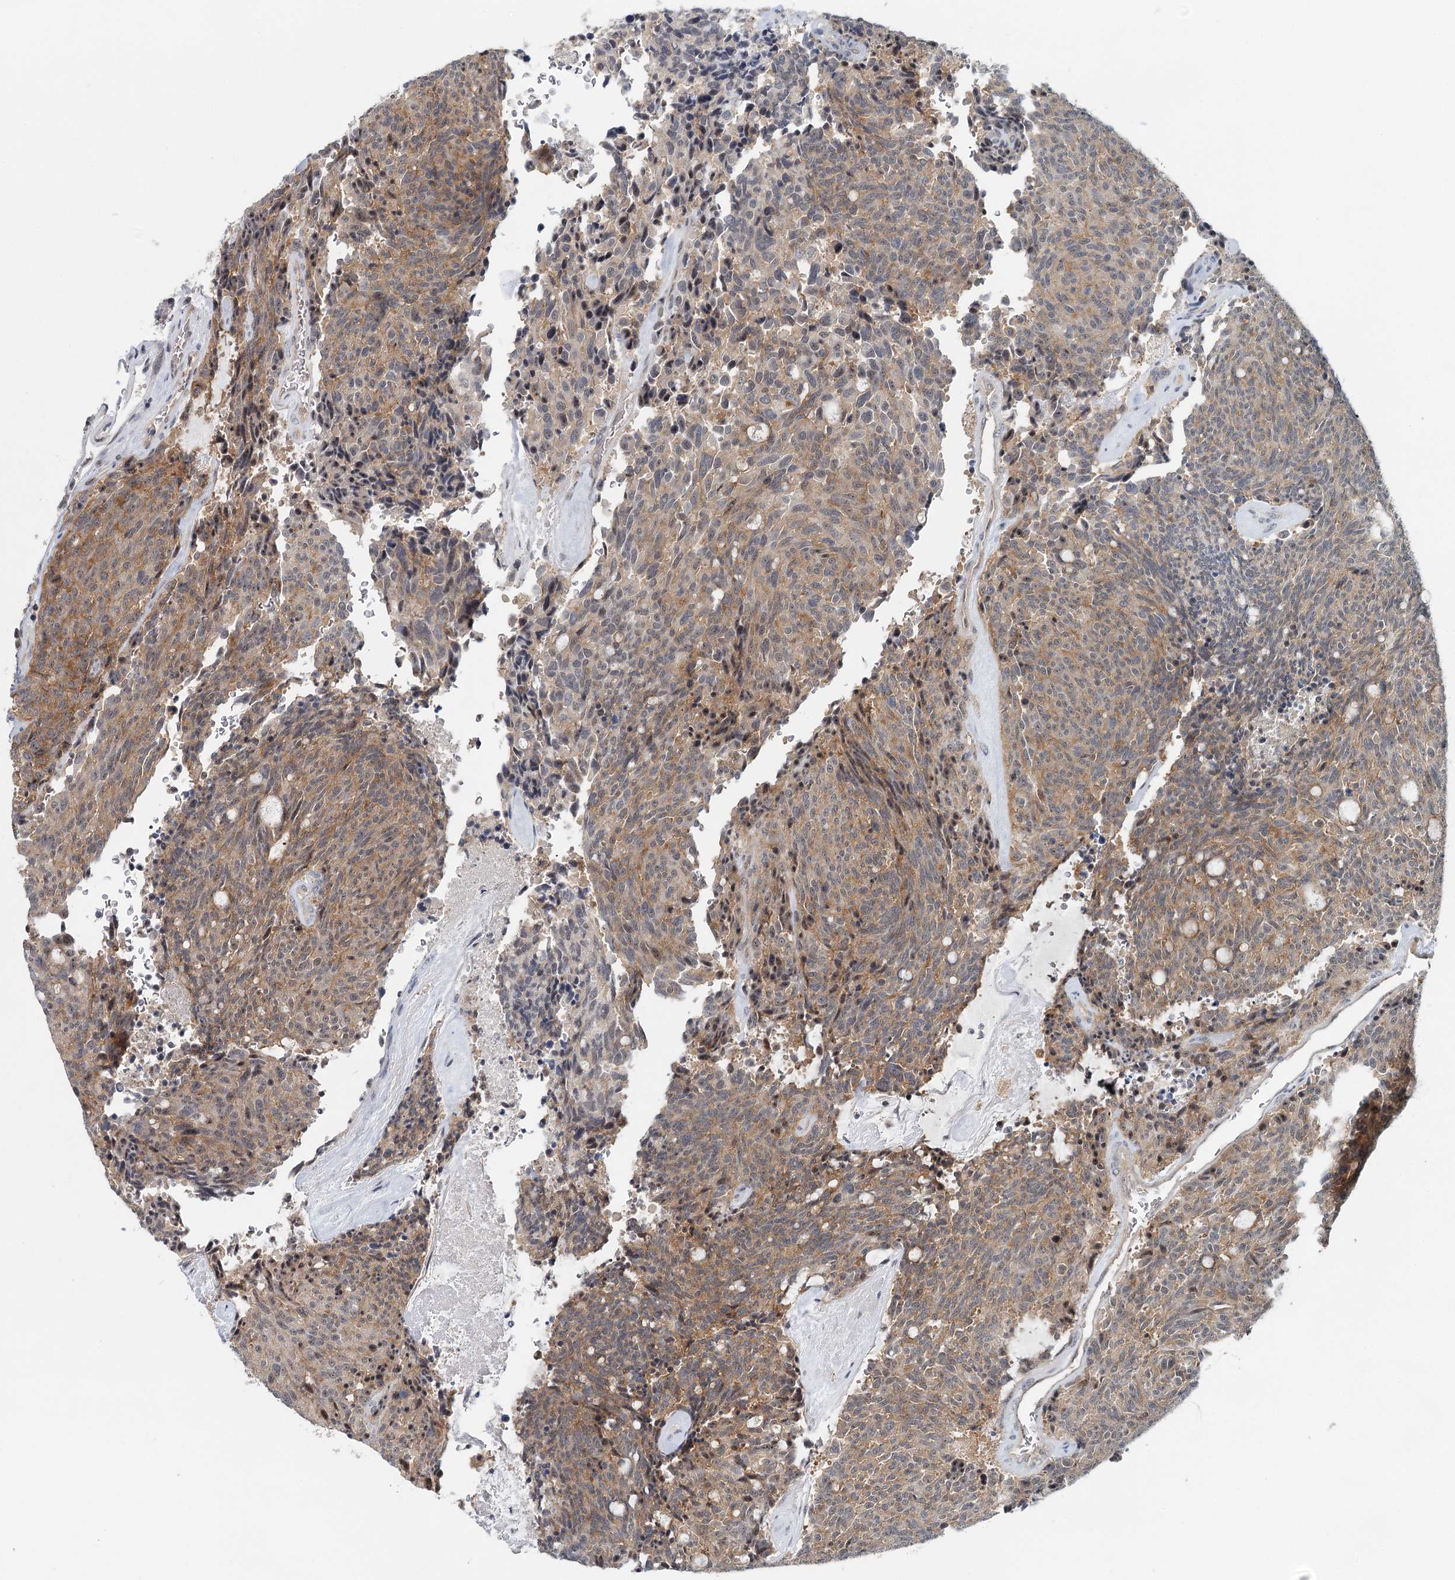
{"staining": {"intensity": "weak", "quantity": "25%-75%", "location": "cytoplasmic/membranous"}, "tissue": "carcinoid", "cell_type": "Tumor cells", "image_type": "cancer", "snomed": [{"axis": "morphology", "description": "Carcinoid, malignant, NOS"}, {"axis": "topography", "description": "Pancreas"}], "caption": "An IHC photomicrograph of neoplastic tissue is shown. Protein staining in brown labels weak cytoplasmic/membranous positivity in carcinoid (malignant) within tumor cells.", "gene": "CDC42SE2", "patient": {"sex": "female", "age": 54}}